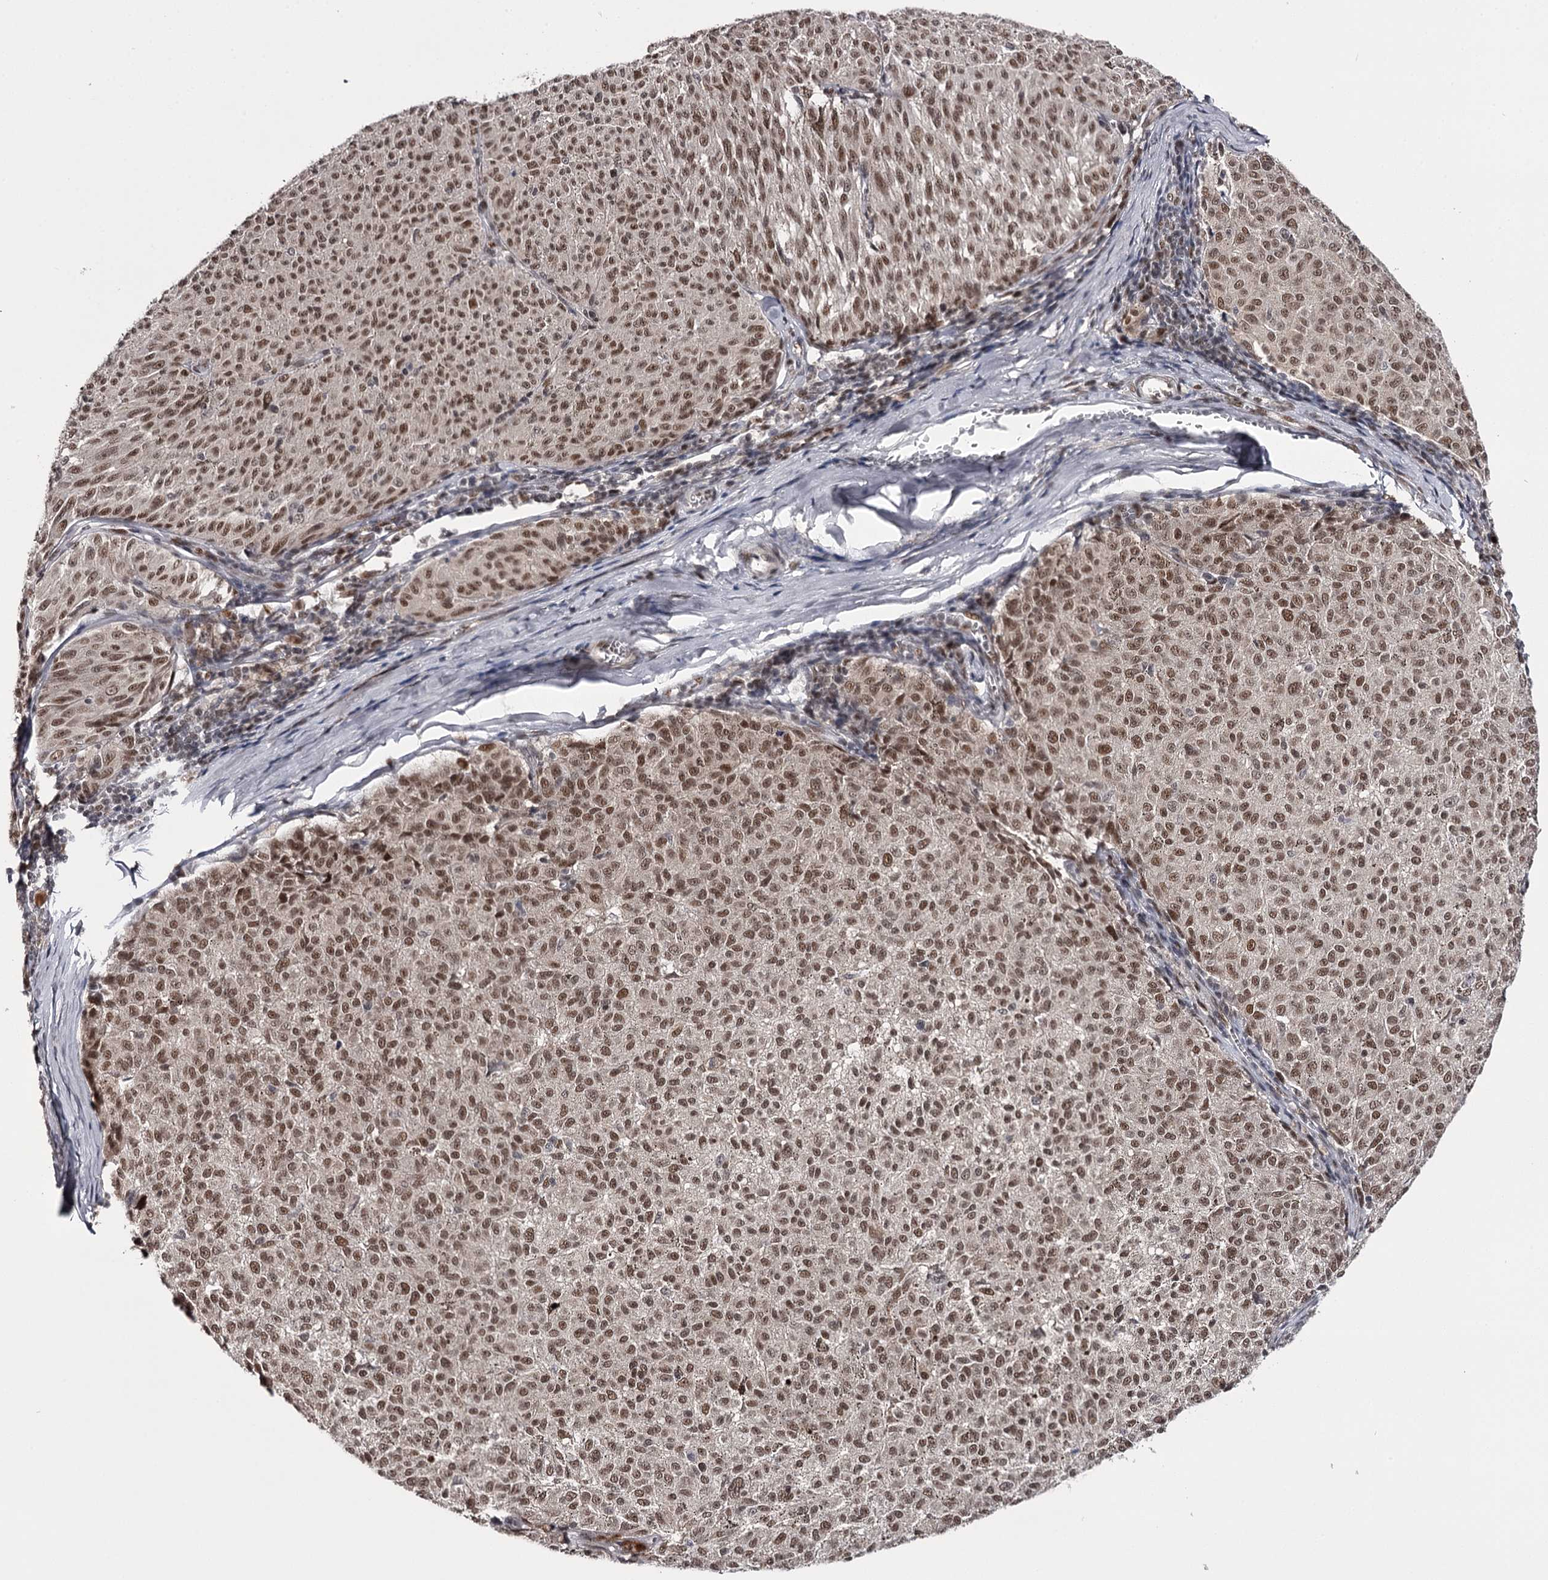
{"staining": {"intensity": "moderate", "quantity": ">75%", "location": "nuclear"}, "tissue": "melanoma", "cell_type": "Tumor cells", "image_type": "cancer", "snomed": [{"axis": "morphology", "description": "Malignant melanoma, NOS"}, {"axis": "topography", "description": "Skin"}], "caption": "Immunohistochemical staining of malignant melanoma shows medium levels of moderate nuclear expression in approximately >75% of tumor cells. (Brightfield microscopy of DAB IHC at high magnification).", "gene": "TTC33", "patient": {"sex": "female", "age": 72}}